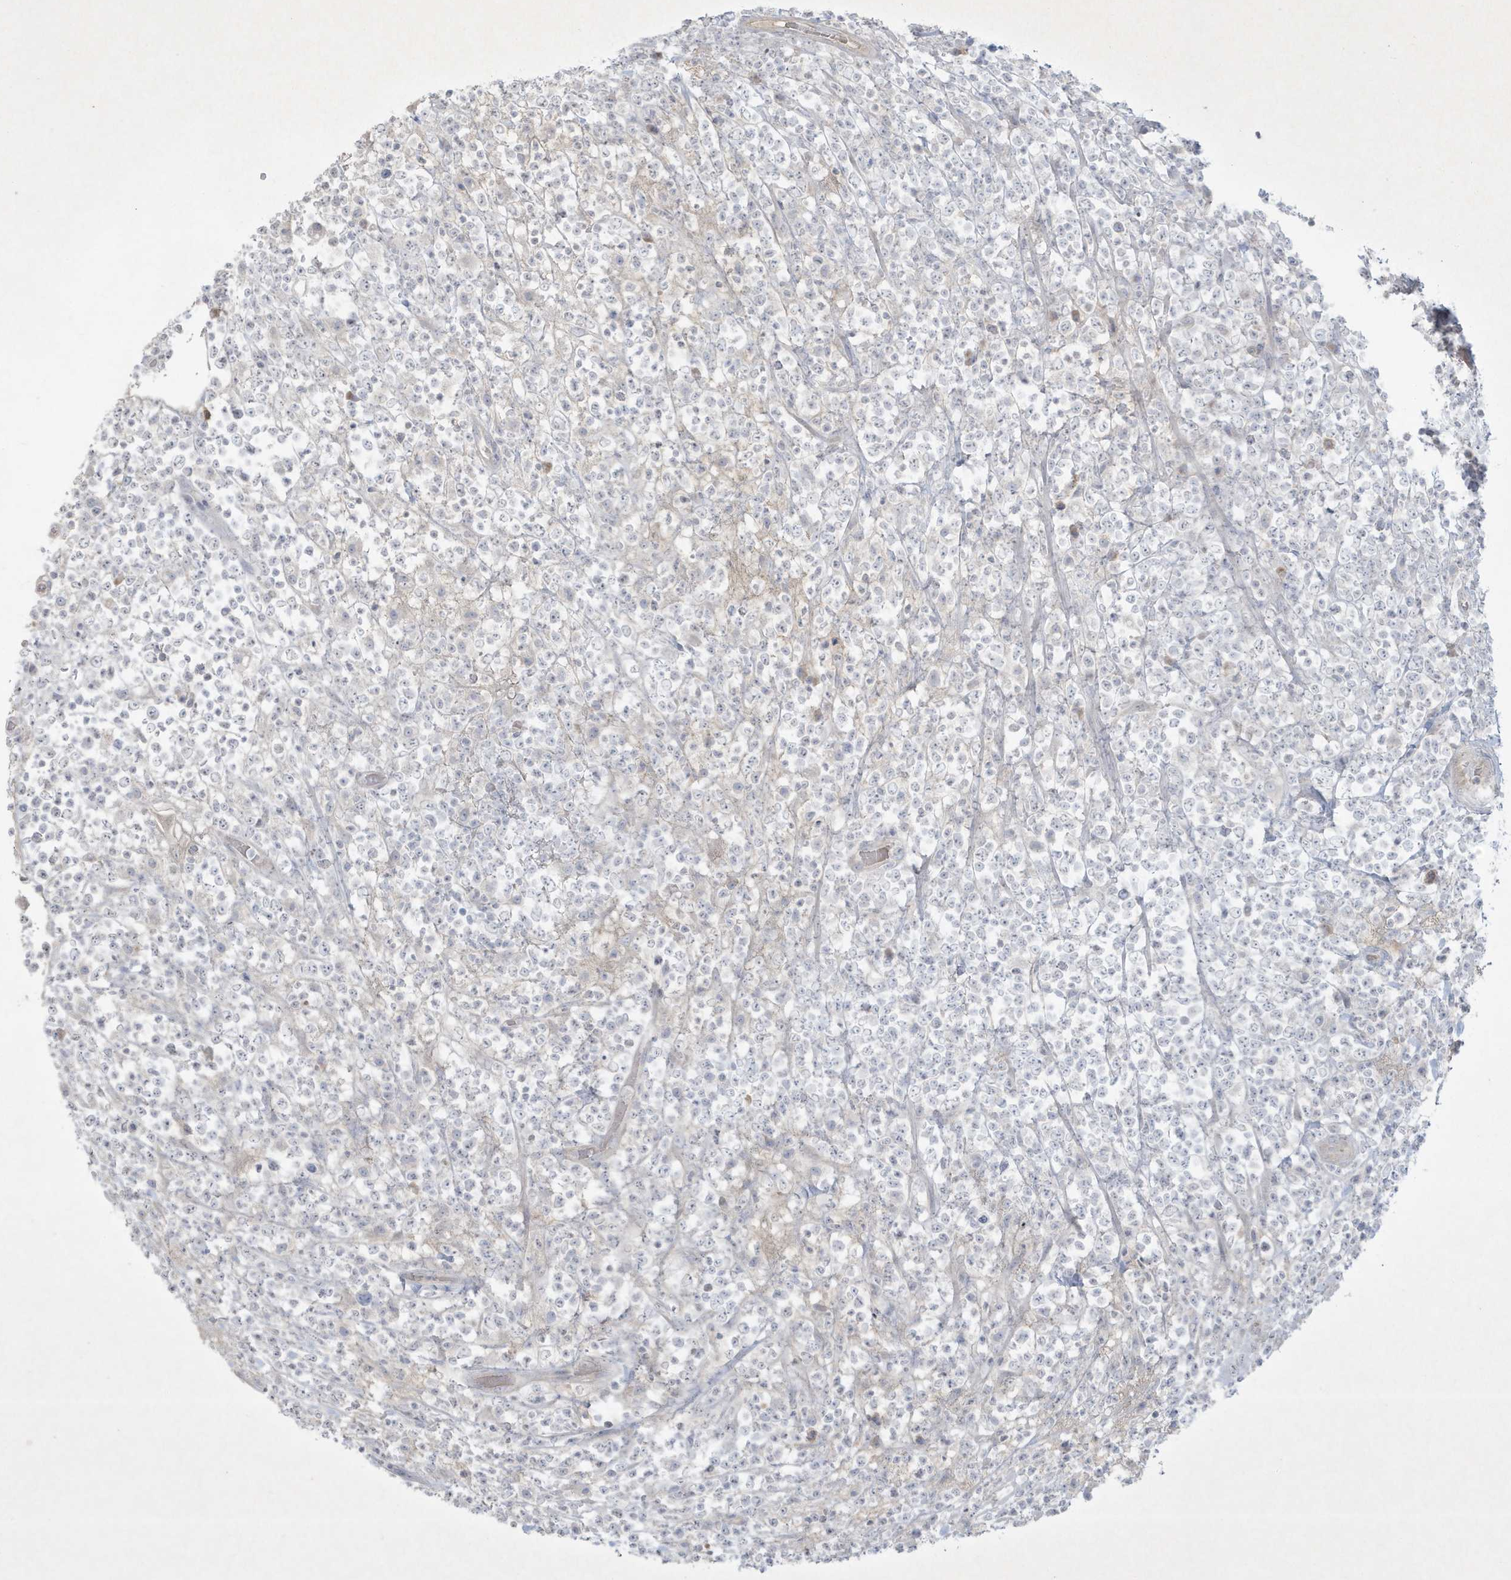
{"staining": {"intensity": "negative", "quantity": "none", "location": "none"}, "tissue": "lymphoma", "cell_type": "Tumor cells", "image_type": "cancer", "snomed": [{"axis": "morphology", "description": "Malignant lymphoma, non-Hodgkin's type, High grade"}, {"axis": "topography", "description": "Colon"}], "caption": "This is an IHC histopathology image of human high-grade malignant lymphoma, non-Hodgkin's type. There is no positivity in tumor cells.", "gene": "CCDC24", "patient": {"sex": "female", "age": 53}}